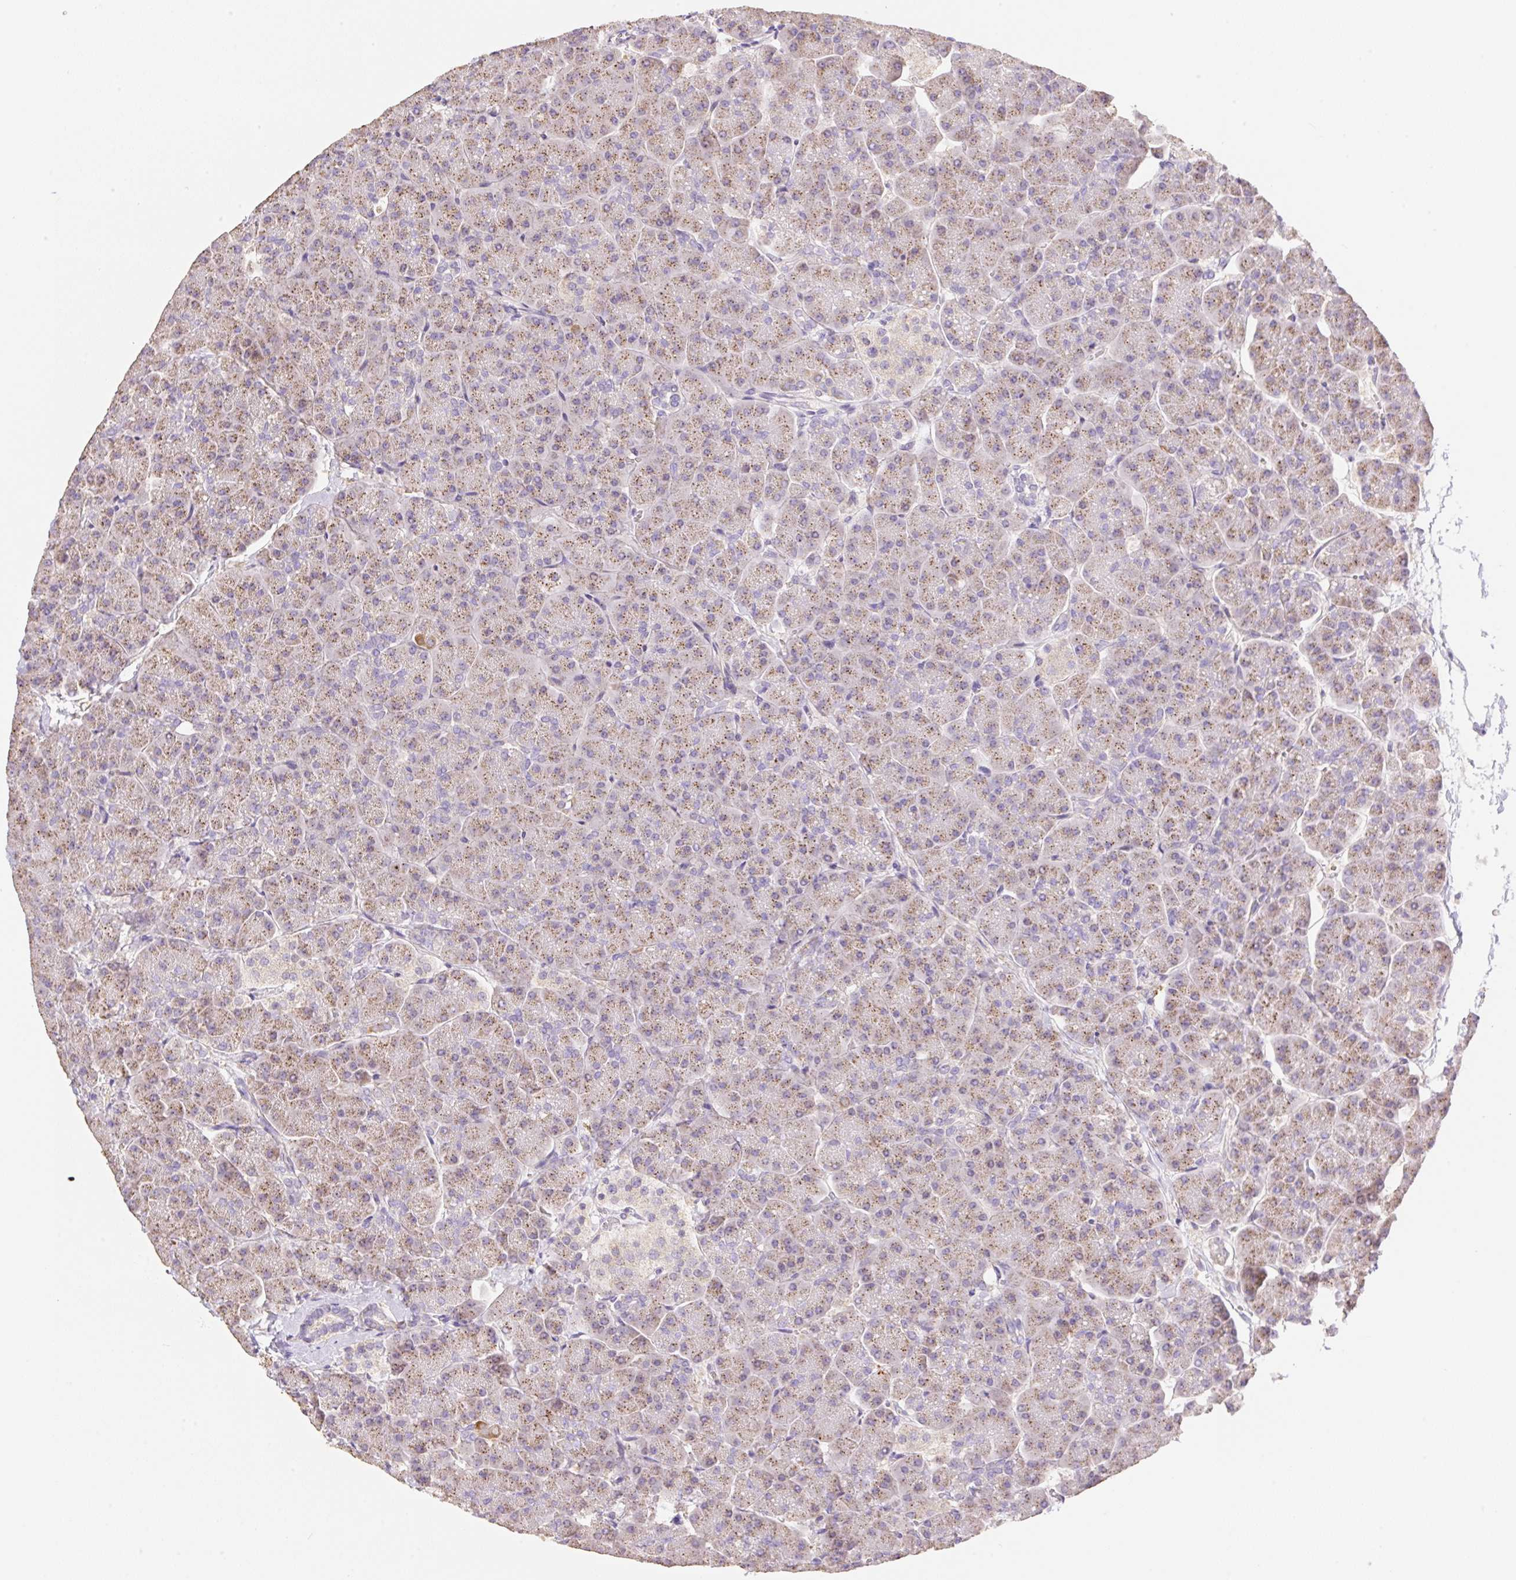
{"staining": {"intensity": "moderate", "quantity": ">75%", "location": "cytoplasmic/membranous"}, "tissue": "pancreas", "cell_type": "Exocrine glandular cells", "image_type": "normal", "snomed": [{"axis": "morphology", "description": "Normal tissue, NOS"}, {"axis": "topography", "description": "Pancreas"}, {"axis": "topography", "description": "Peripheral nerve tissue"}], "caption": "Protein staining by IHC shows moderate cytoplasmic/membranous expression in approximately >75% of exocrine glandular cells in unremarkable pancreas.", "gene": "COPZ2", "patient": {"sex": "male", "age": 54}}